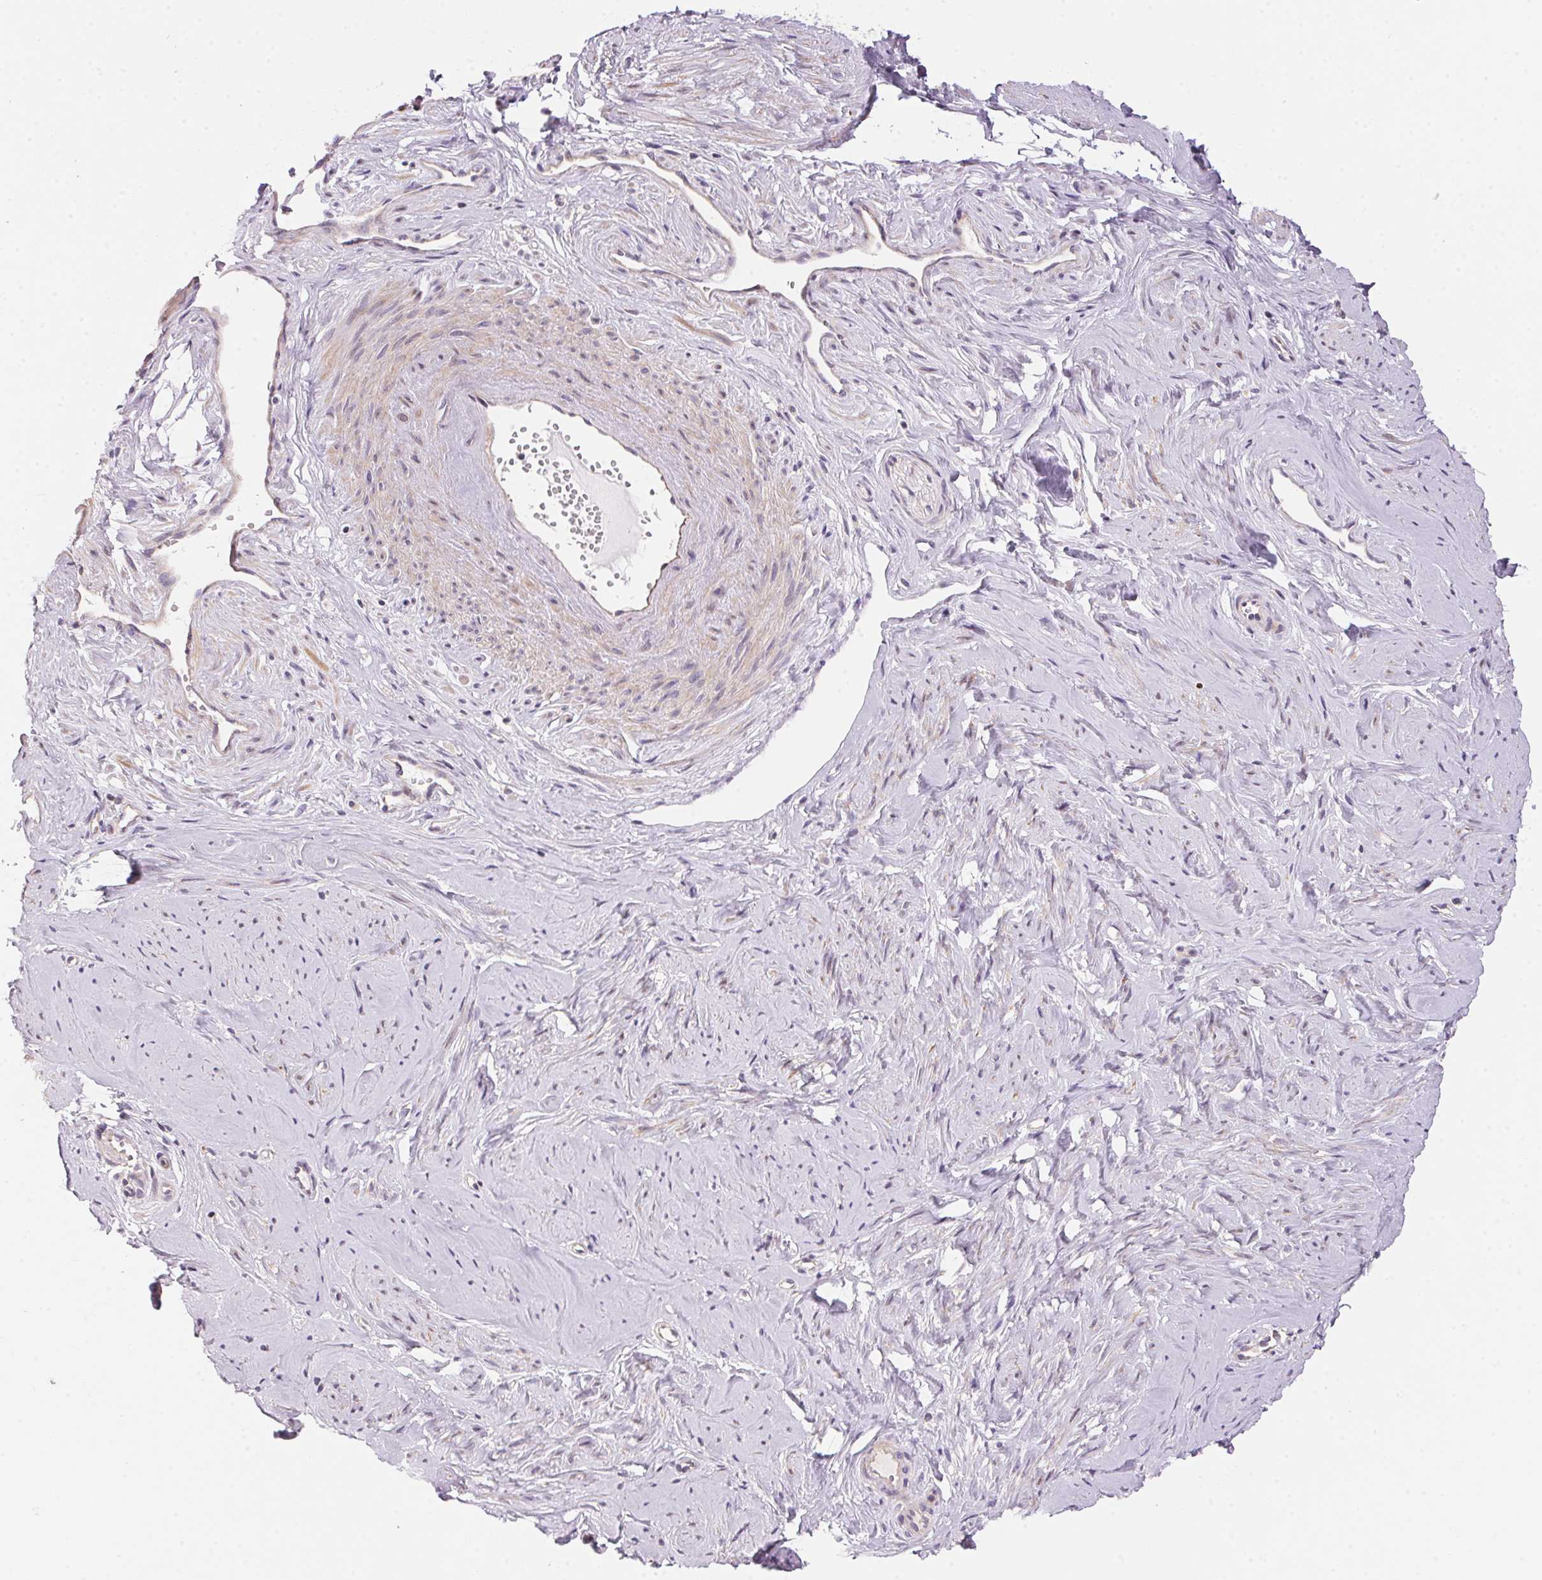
{"staining": {"intensity": "weak", "quantity": "25%-75%", "location": "cytoplasmic/membranous"}, "tissue": "smooth muscle", "cell_type": "Smooth muscle cells", "image_type": "normal", "snomed": [{"axis": "morphology", "description": "Normal tissue, NOS"}, {"axis": "topography", "description": "Smooth muscle"}], "caption": "An immunohistochemistry (IHC) image of normal tissue is shown. Protein staining in brown labels weak cytoplasmic/membranous positivity in smooth muscle within smooth muscle cells.", "gene": "UNC13B", "patient": {"sex": "female", "age": 48}}